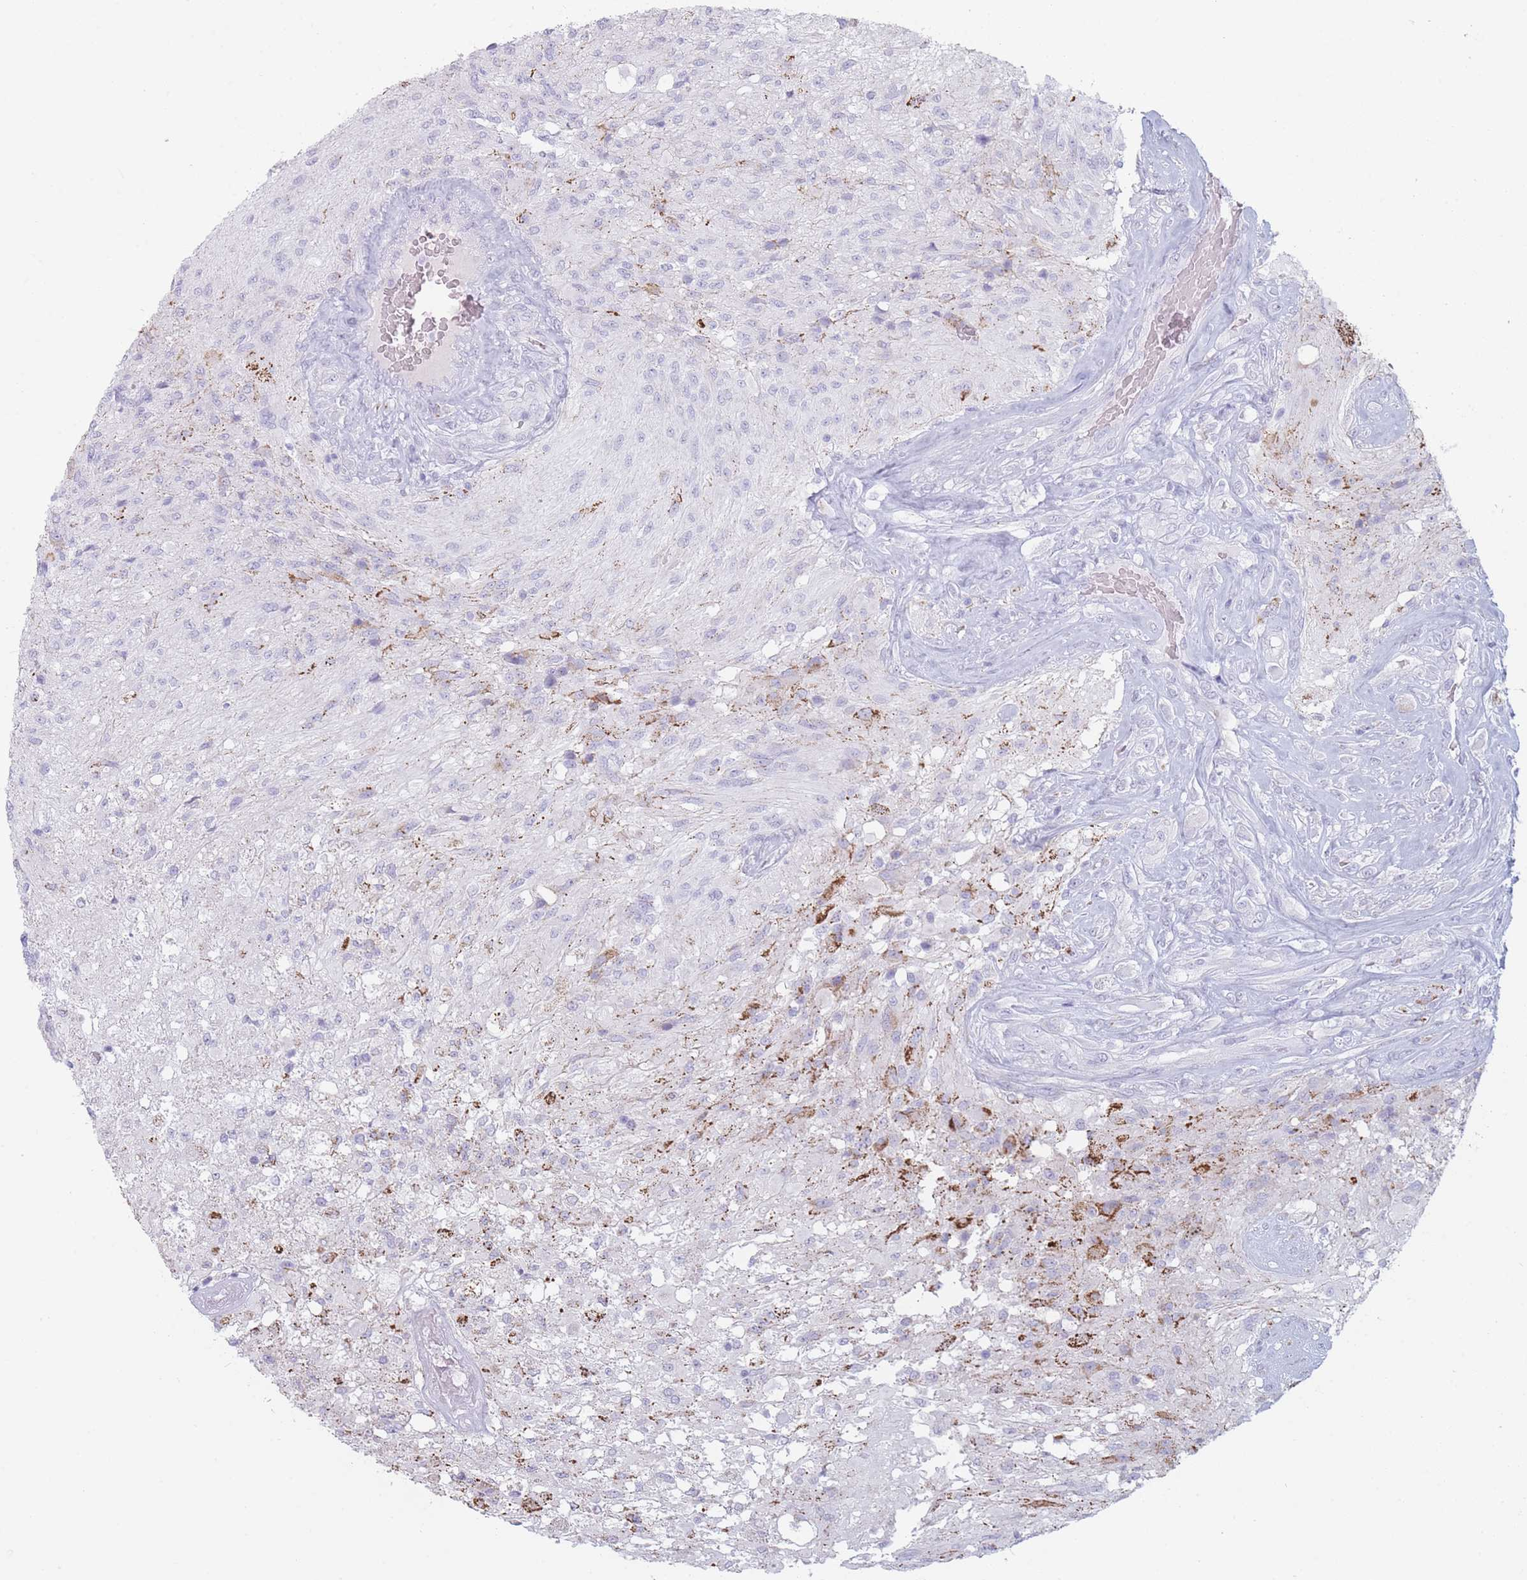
{"staining": {"intensity": "negative", "quantity": "none", "location": "none"}, "tissue": "glioma", "cell_type": "Tumor cells", "image_type": "cancer", "snomed": [{"axis": "morphology", "description": "Glioma, malignant, High grade"}, {"axis": "topography", "description": "Brain"}], "caption": "A photomicrograph of human glioma is negative for staining in tumor cells.", "gene": "GPR12", "patient": {"sex": "male", "age": 56}}